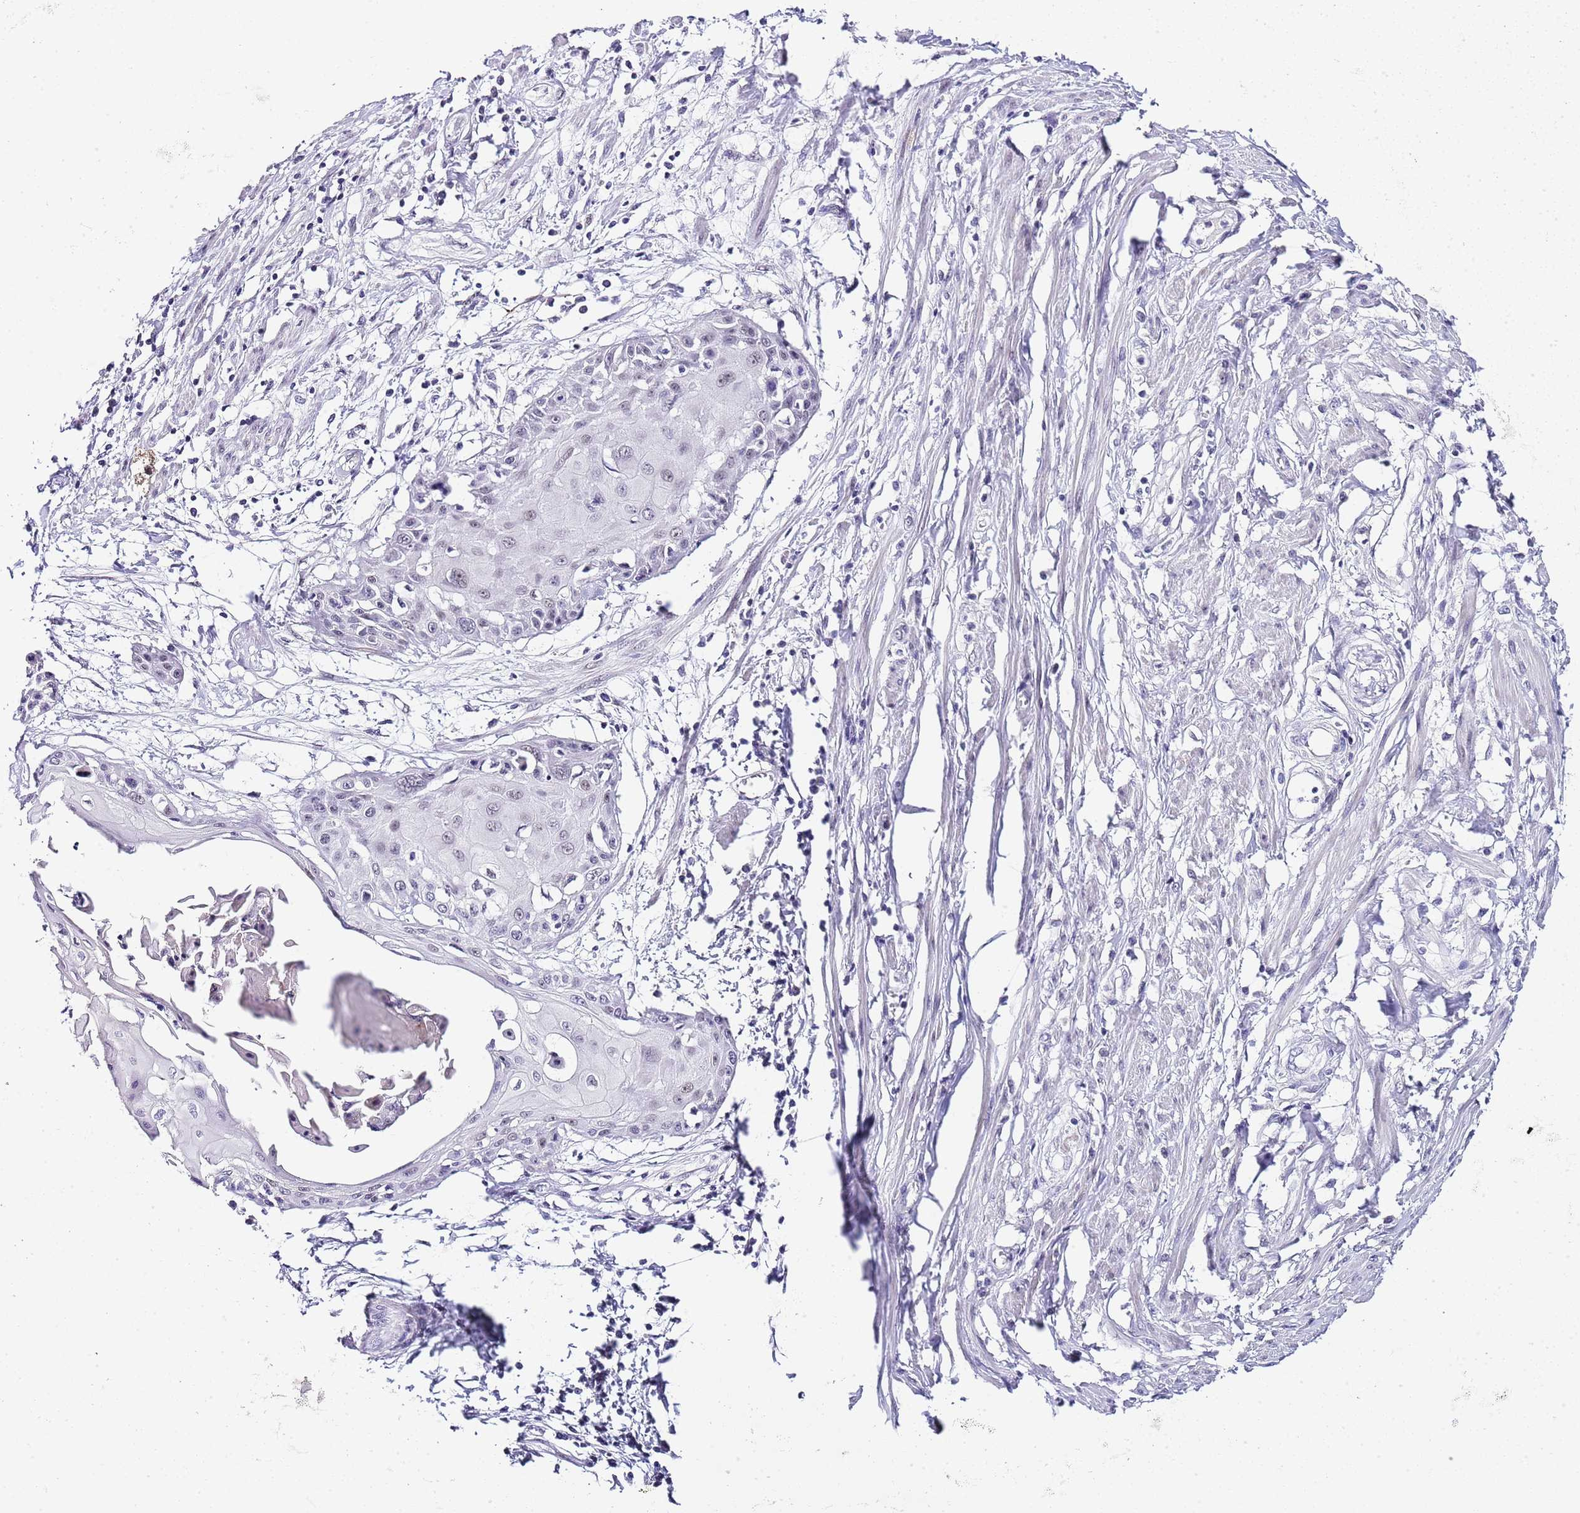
{"staining": {"intensity": "negative", "quantity": "none", "location": "none"}, "tissue": "cervical cancer", "cell_type": "Tumor cells", "image_type": "cancer", "snomed": [{"axis": "morphology", "description": "Squamous cell carcinoma, NOS"}, {"axis": "topography", "description": "Cervix"}], "caption": "DAB immunohistochemical staining of cervical squamous cell carcinoma displays no significant positivity in tumor cells.", "gene": "NOP56", "patient": {"sex": "female", "age": 57}}